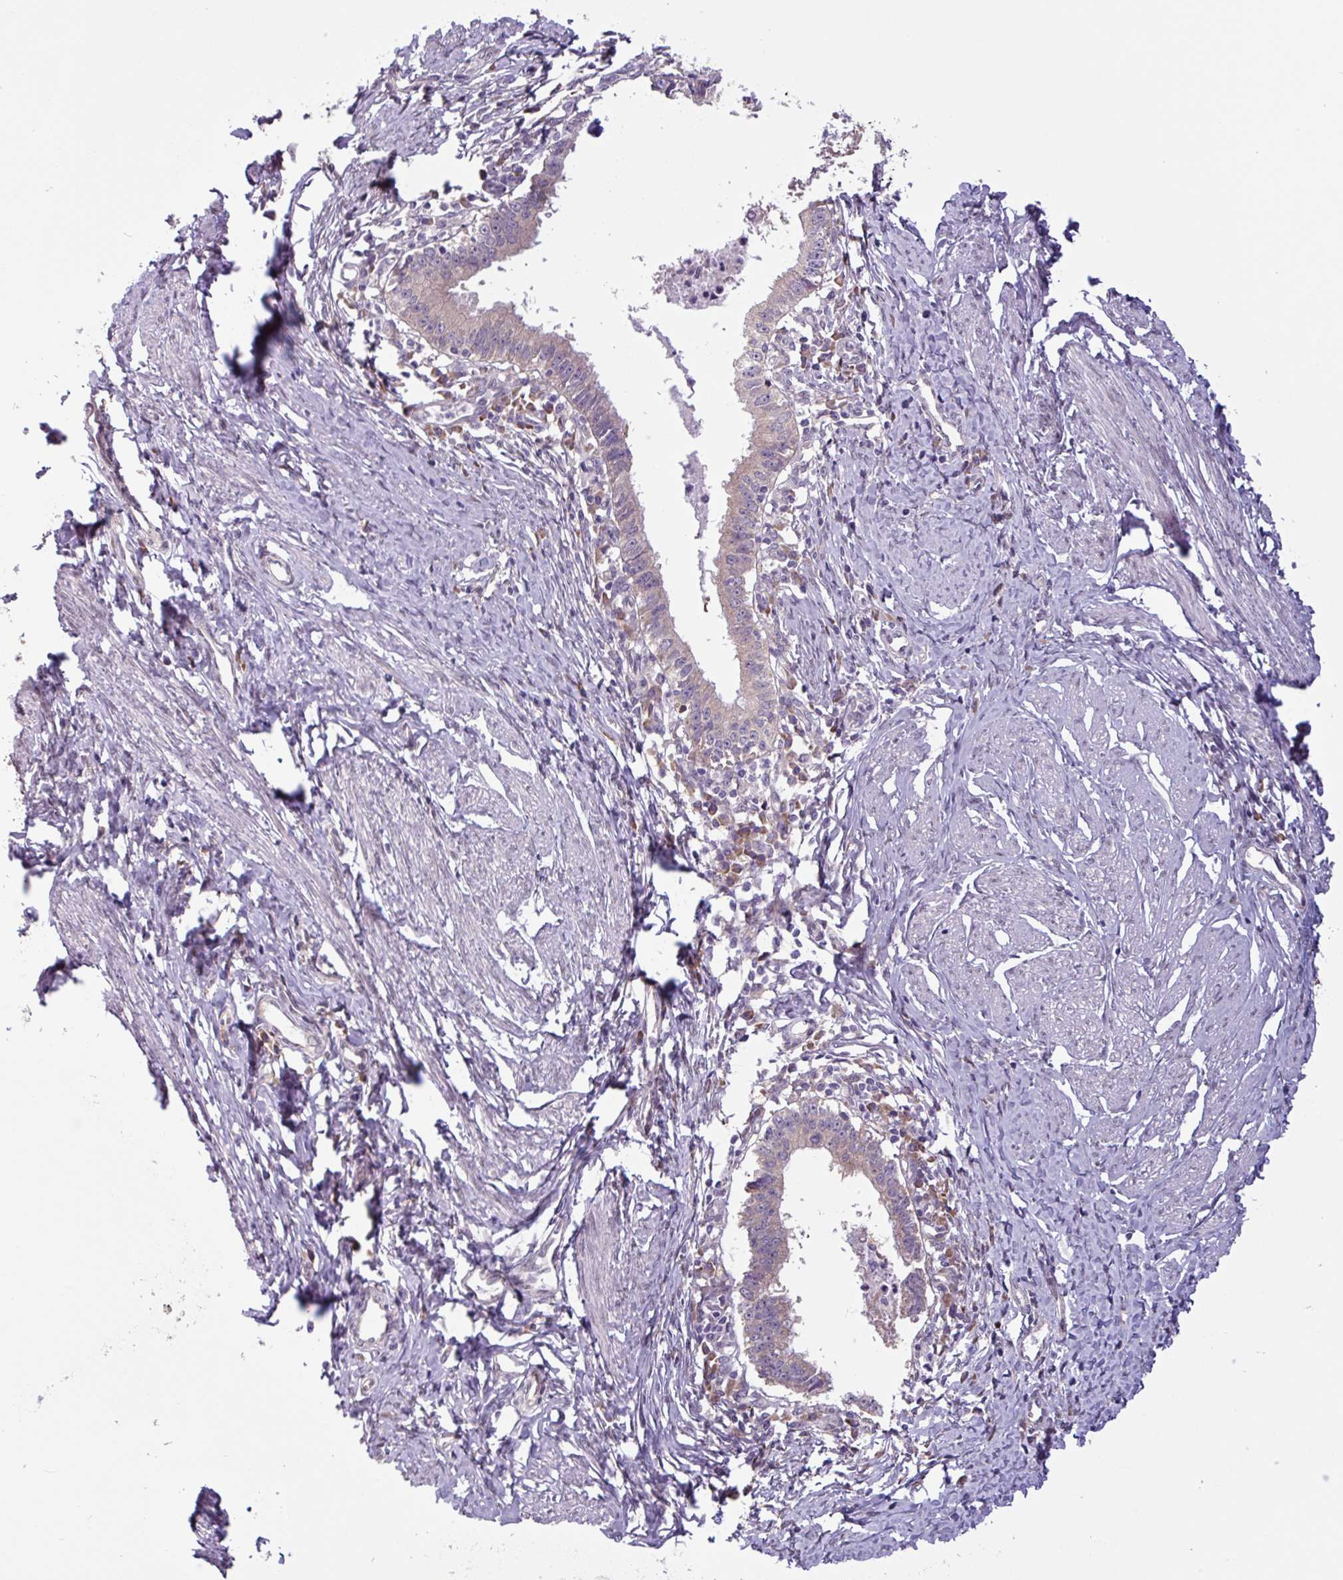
{"staining": {"intensity": "weak", "quantity": "<25%", "location": "cytoplasmic/membranous"}, "tissue": "cervical cancer", "cell_type": "Tumor cells", "image_type": "cancer", "snomed": [{"axis": "morphology", "description": "Adenocarcinoma, NOS"}, {"axis": "topography", "description": "Cervix"}], "caption": "The IHC image has no significant expression in tumor cells of cervical adenocarcinoma tissue. (DAB immunohistochemistry (IHC), high magnification).", "gene": "C20orf27", "patient": {"sex": "female", "age": 36}}